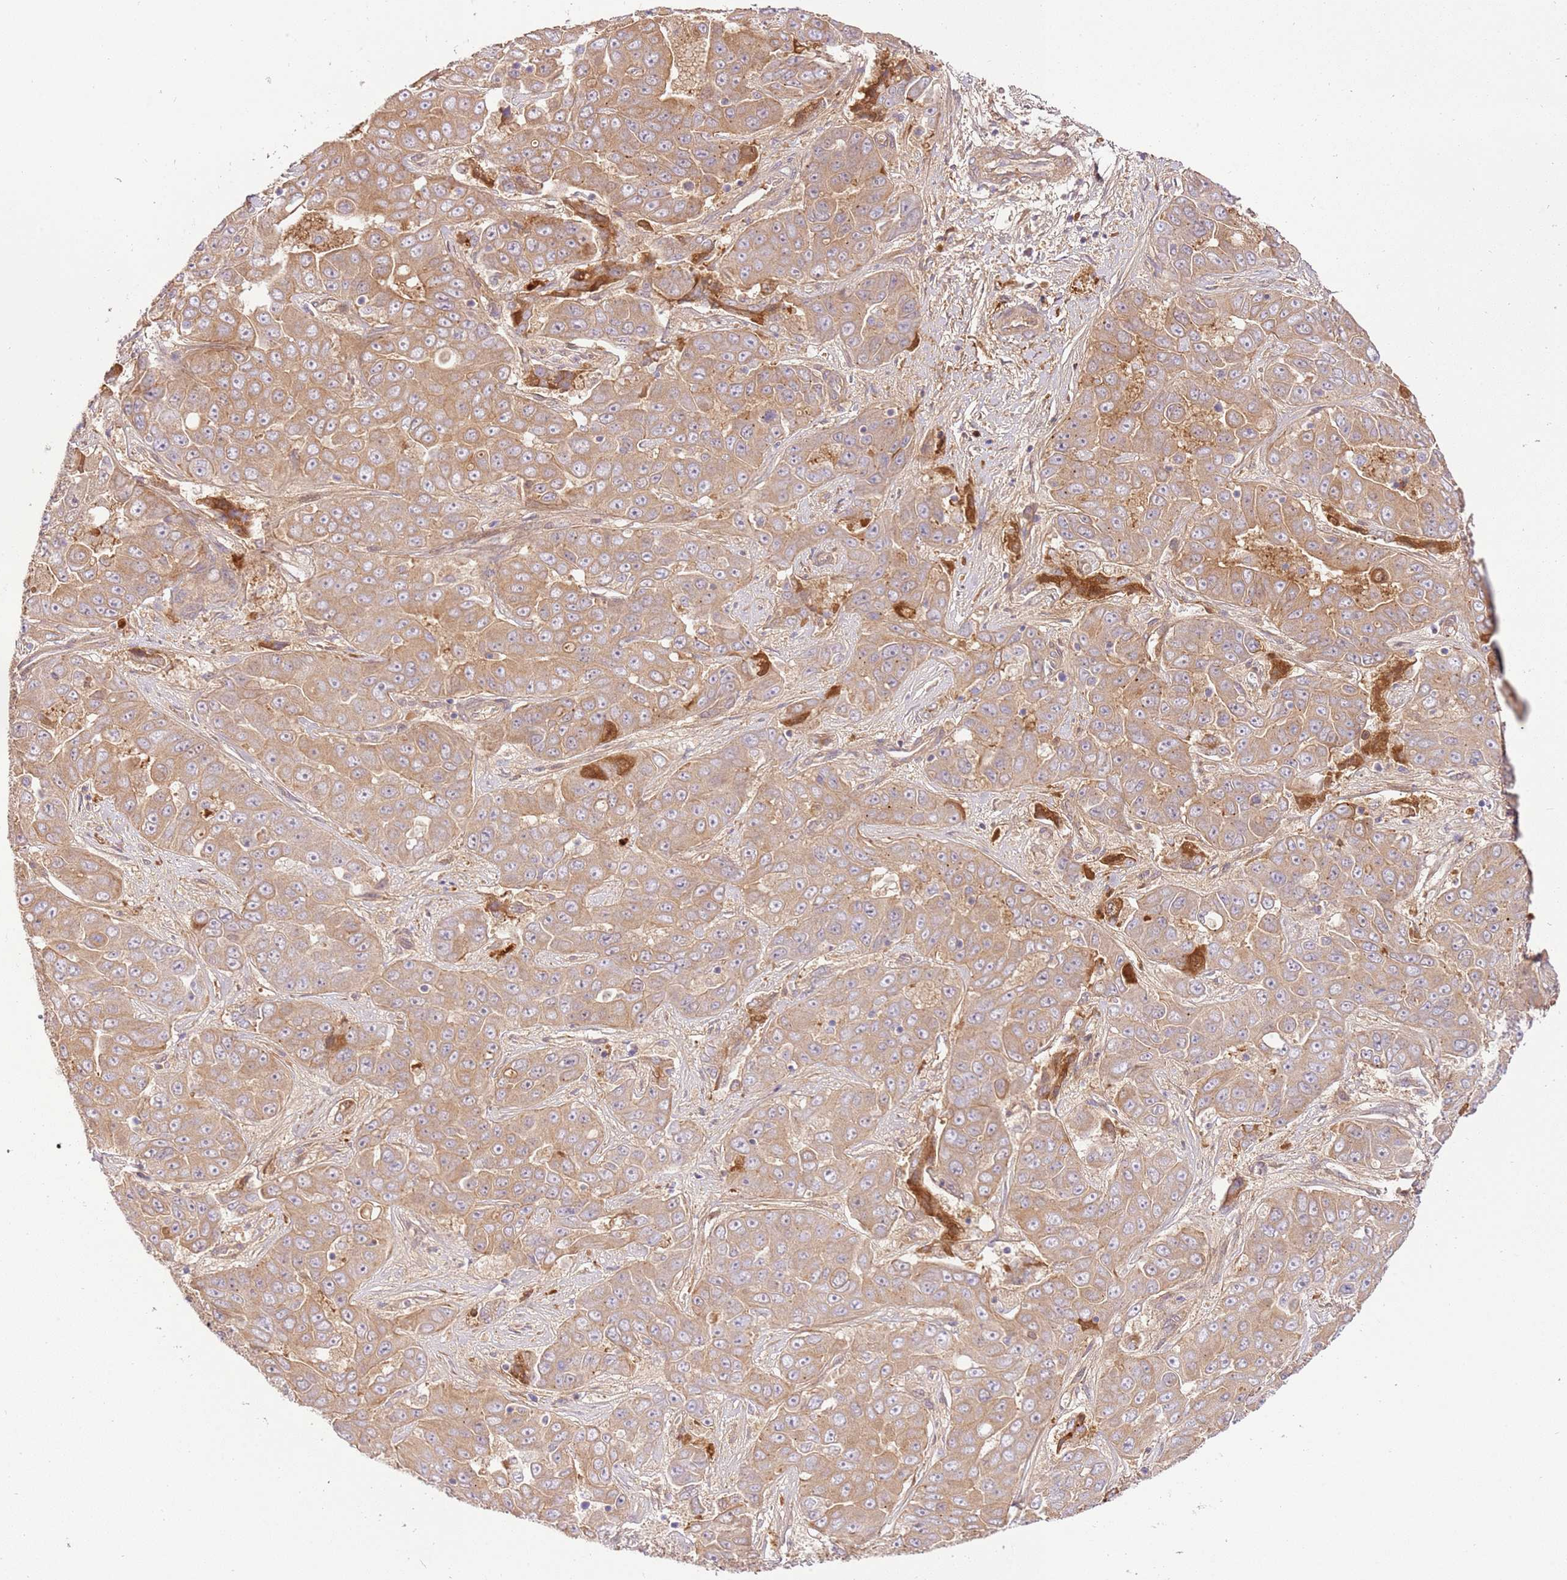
{"staining": {"intensity": "moderate", "quantity": ">75%", "location": "cytoplasmic/membranous"}, "tissue": "liver cancer", "cell_type": "Tumor cells", "image_type": "cancer", "snomed": [{"axis": "morphology", "description": "Cholangiocarcinoma"}, {"axis": "topography", "description": "Liver"}], "caption": "Immunohistochemistry of cholangiocarcinoma (liver) demonstrates medium levels of moderate cytoplasmic/membranous positivity in about >75% of tumor cells.", "gene": "C8G", "patient": {"sex": "female", "age": 52}}